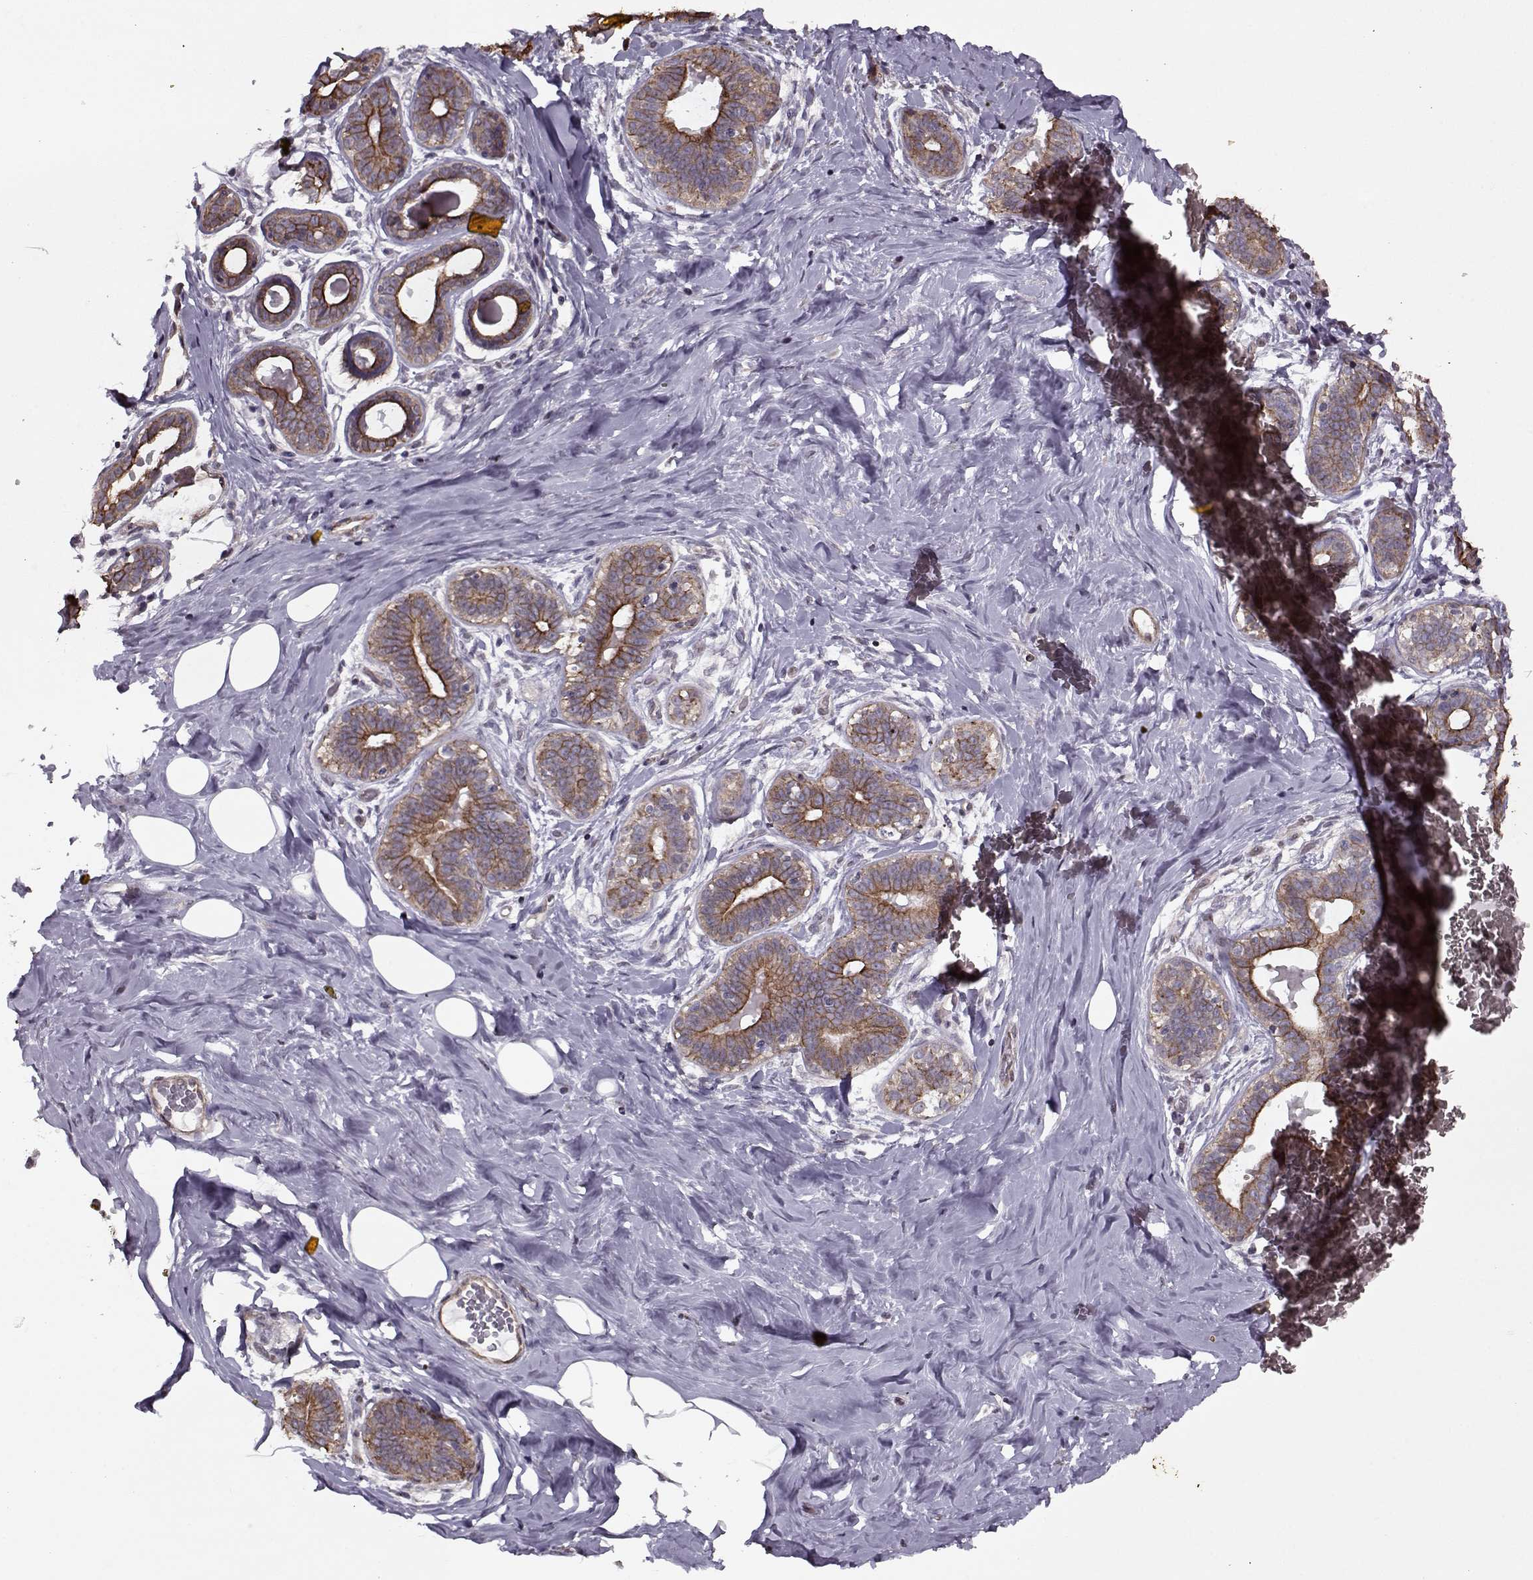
{"staining": {"intensity": "negative", "quantity": "none", "location": "none"}, "tissue": "breast", "cell_type": "Adipocytes", "image_type": "normal", "snomed": [{"axis": "morphology", "description": "Normal tissue, NOS"}, {"axis": "topography", "description": "Skin"}, {"axis": "topography", "description": "Breast"}], "caption": "Human breast stained for a protein using immunohistochemistry (IHC) displays no positivity in adipocytes.", "gene": "KRT9", "patient": {"sex": "female", "age": 43}}